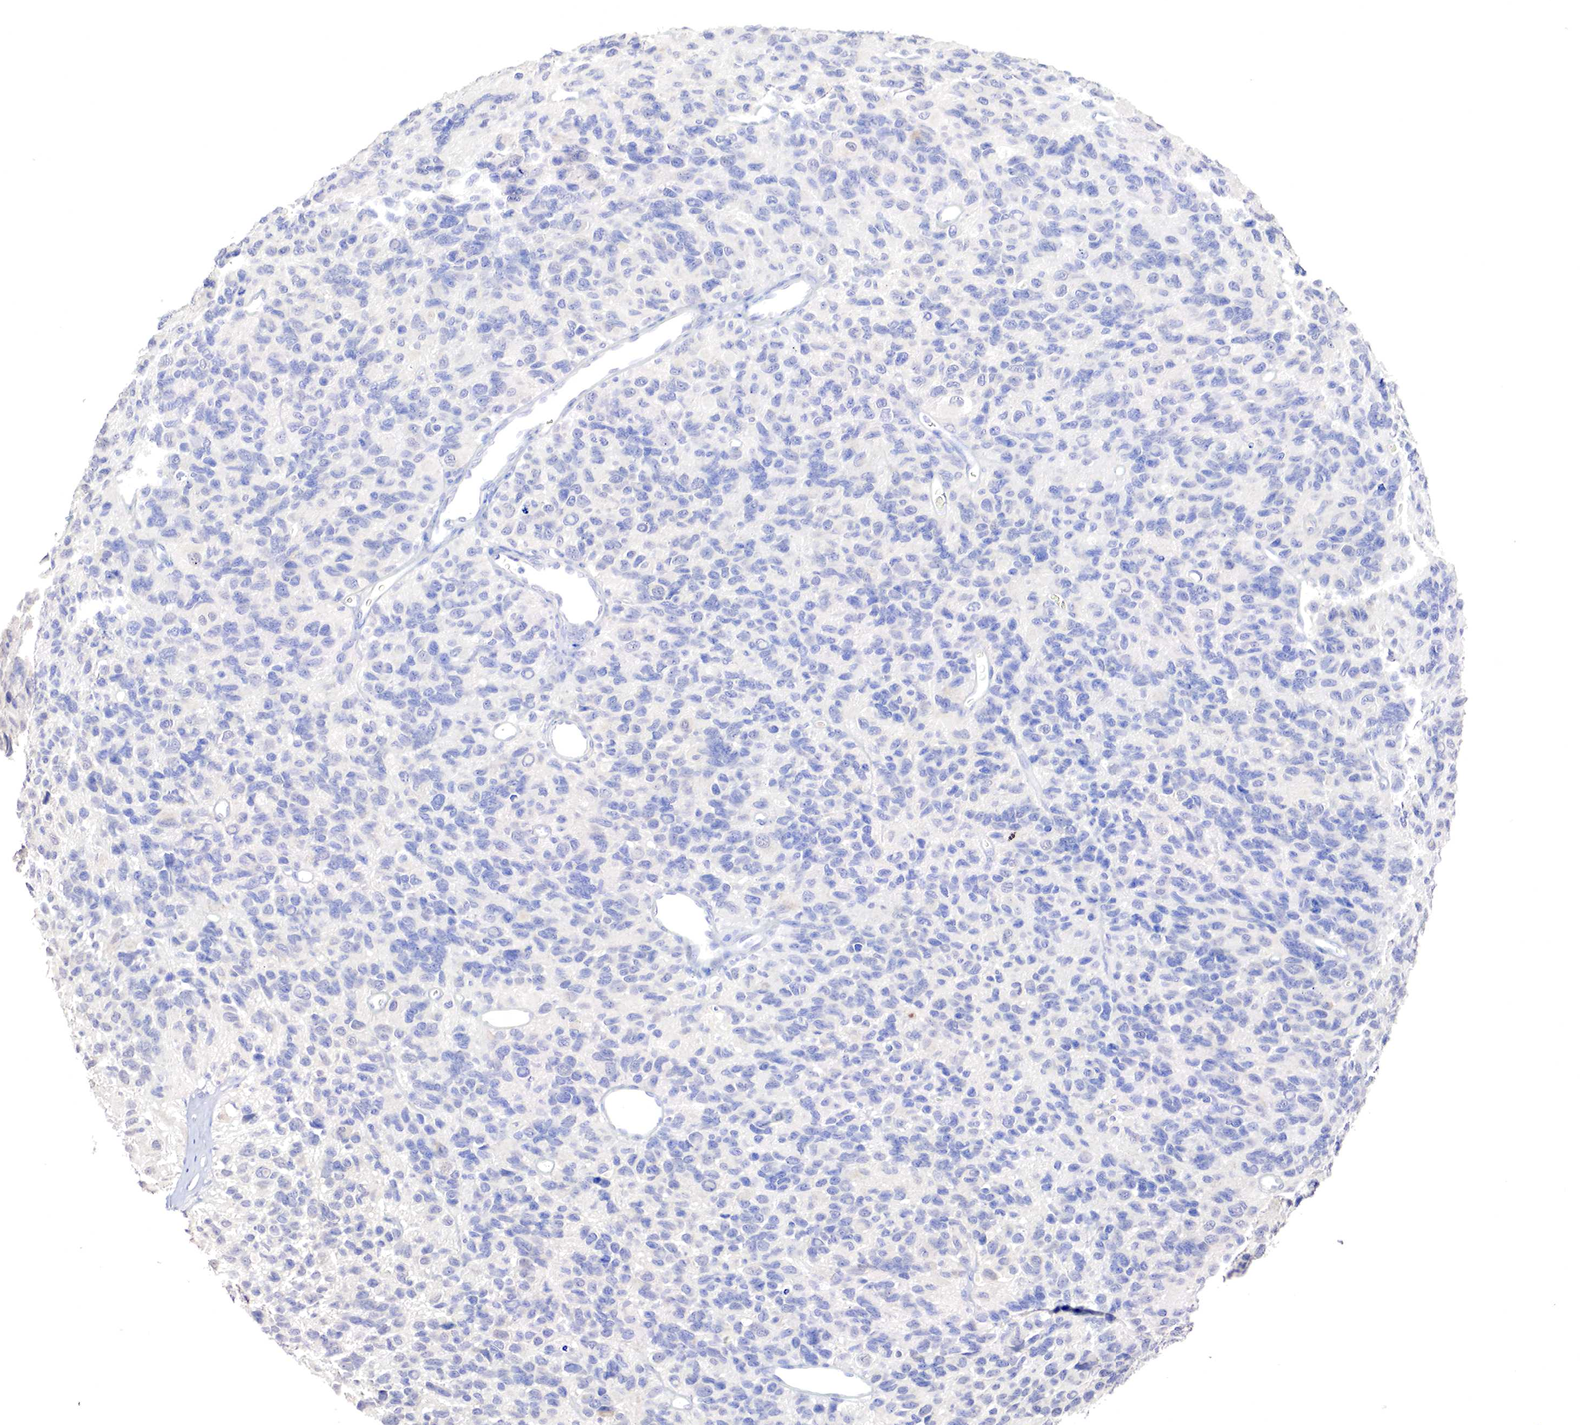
{"staining": {"intensity": "negative", "quantity": "none", "location": "none"}, "tissue": "glioma", "cell_type": "Tumor cells", "image_type": "cancer", "snomed": [{"axis": "morphology", "description": "Glioma, malignant, High grade"}, {"axis": "topography", "description": "Brain"}], "caption": "Protein analysis of glioma reveals no significant expression in tumor cells.", "gene": "GATA1", "patient": {"sex": "male", "age": 77}}